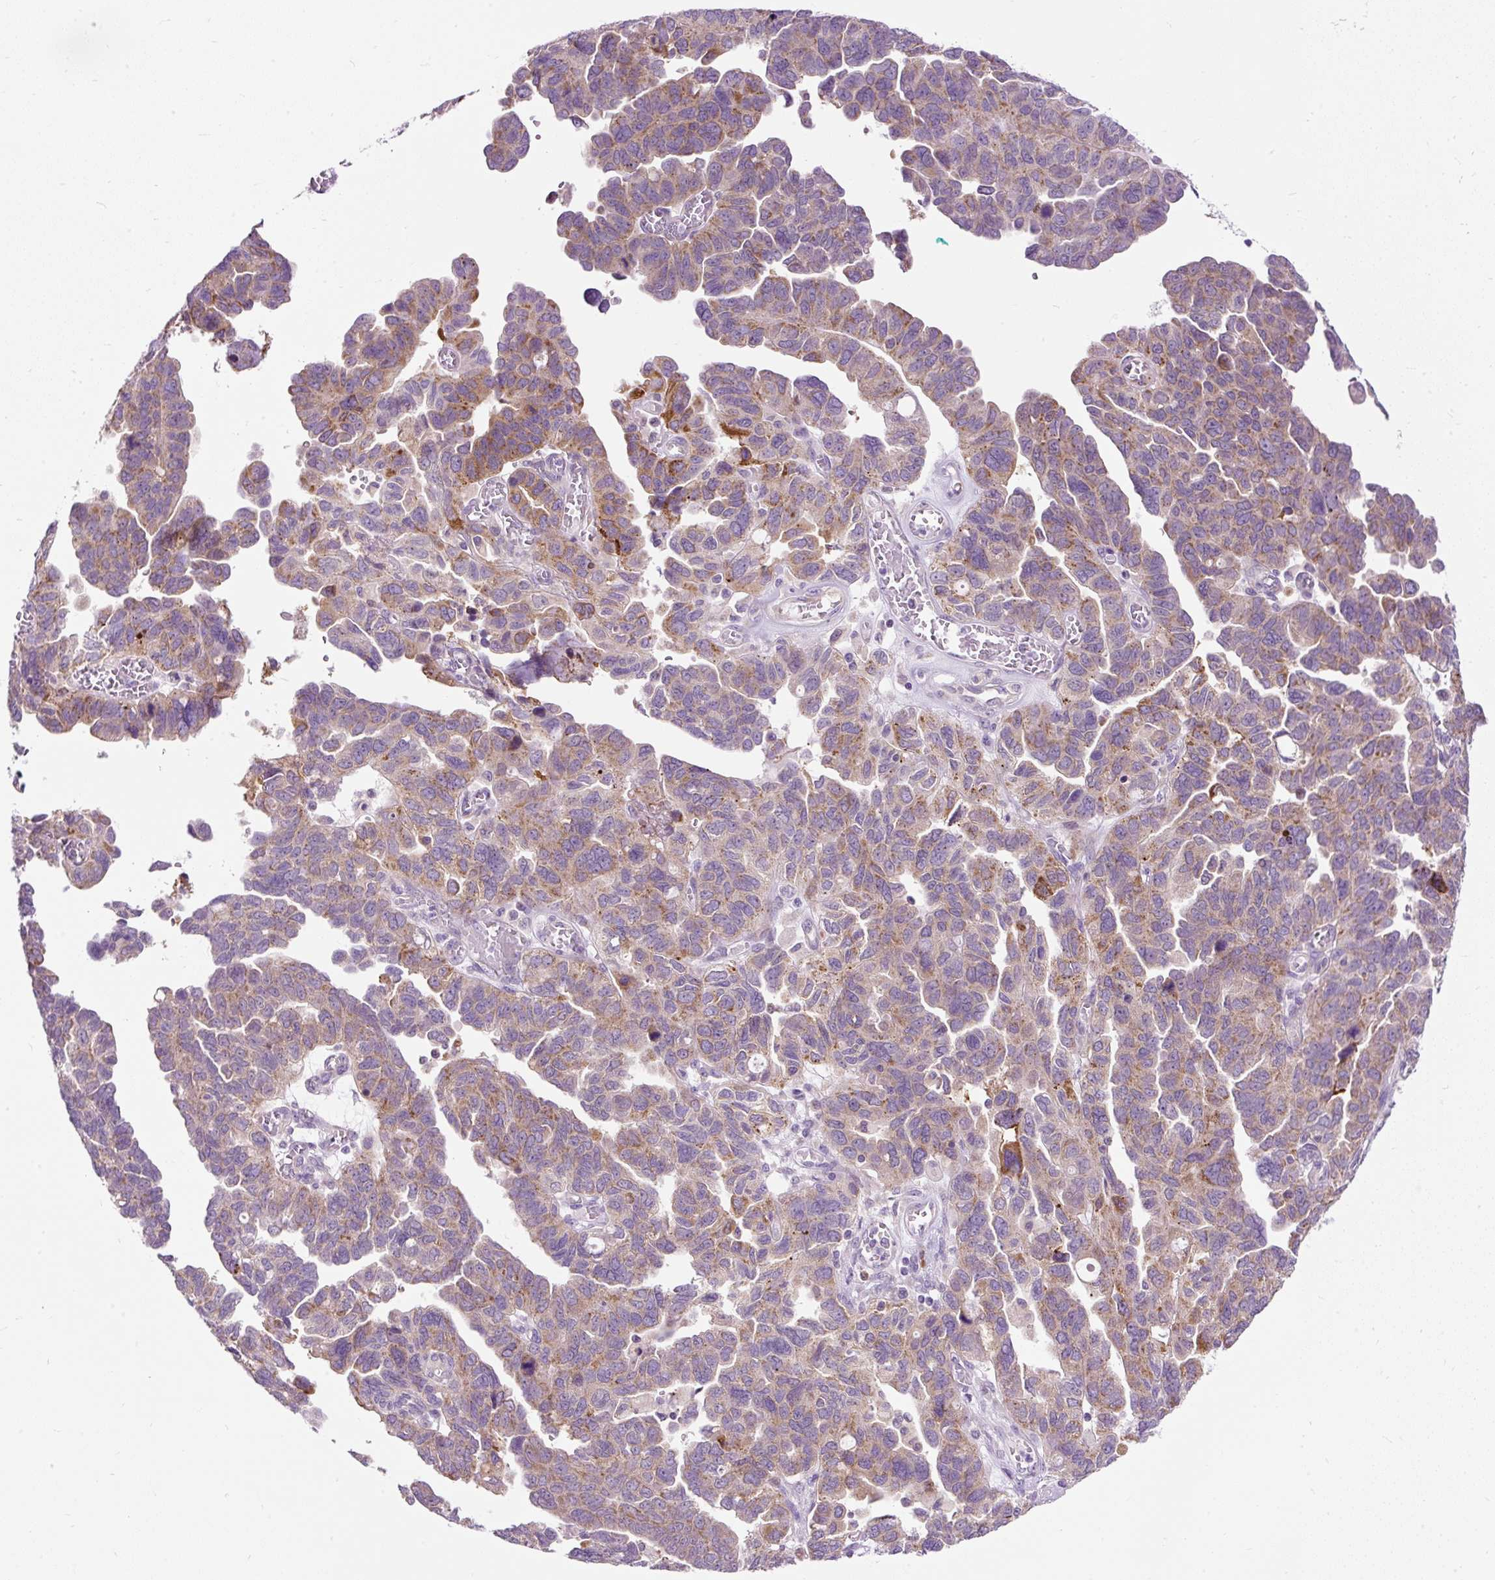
{"staining": {"intensity": "moderate", "quantity": "25%-75%", "location": "cytoplasmic/membranous"}, "tissue": "ovarian cancer", "cell_type": "Tumor cells", "image_type": "cancer", "snomed": [{"axis": "morphology", "description": "Cystadenocarcinoma, serous, NOS"}, {"axis": "topography", "description": "Ovary"}], "caption": "An immunohistochemistry histopathology image of tumor tissue is shown. Protein staining in brown labels moderate cytoplasmic/membranous positivity in ovarian serous cystadenocarcinoma within tumor cells.", "gene": "FMC1", "patient": {"sex": "female", "age": 64}}